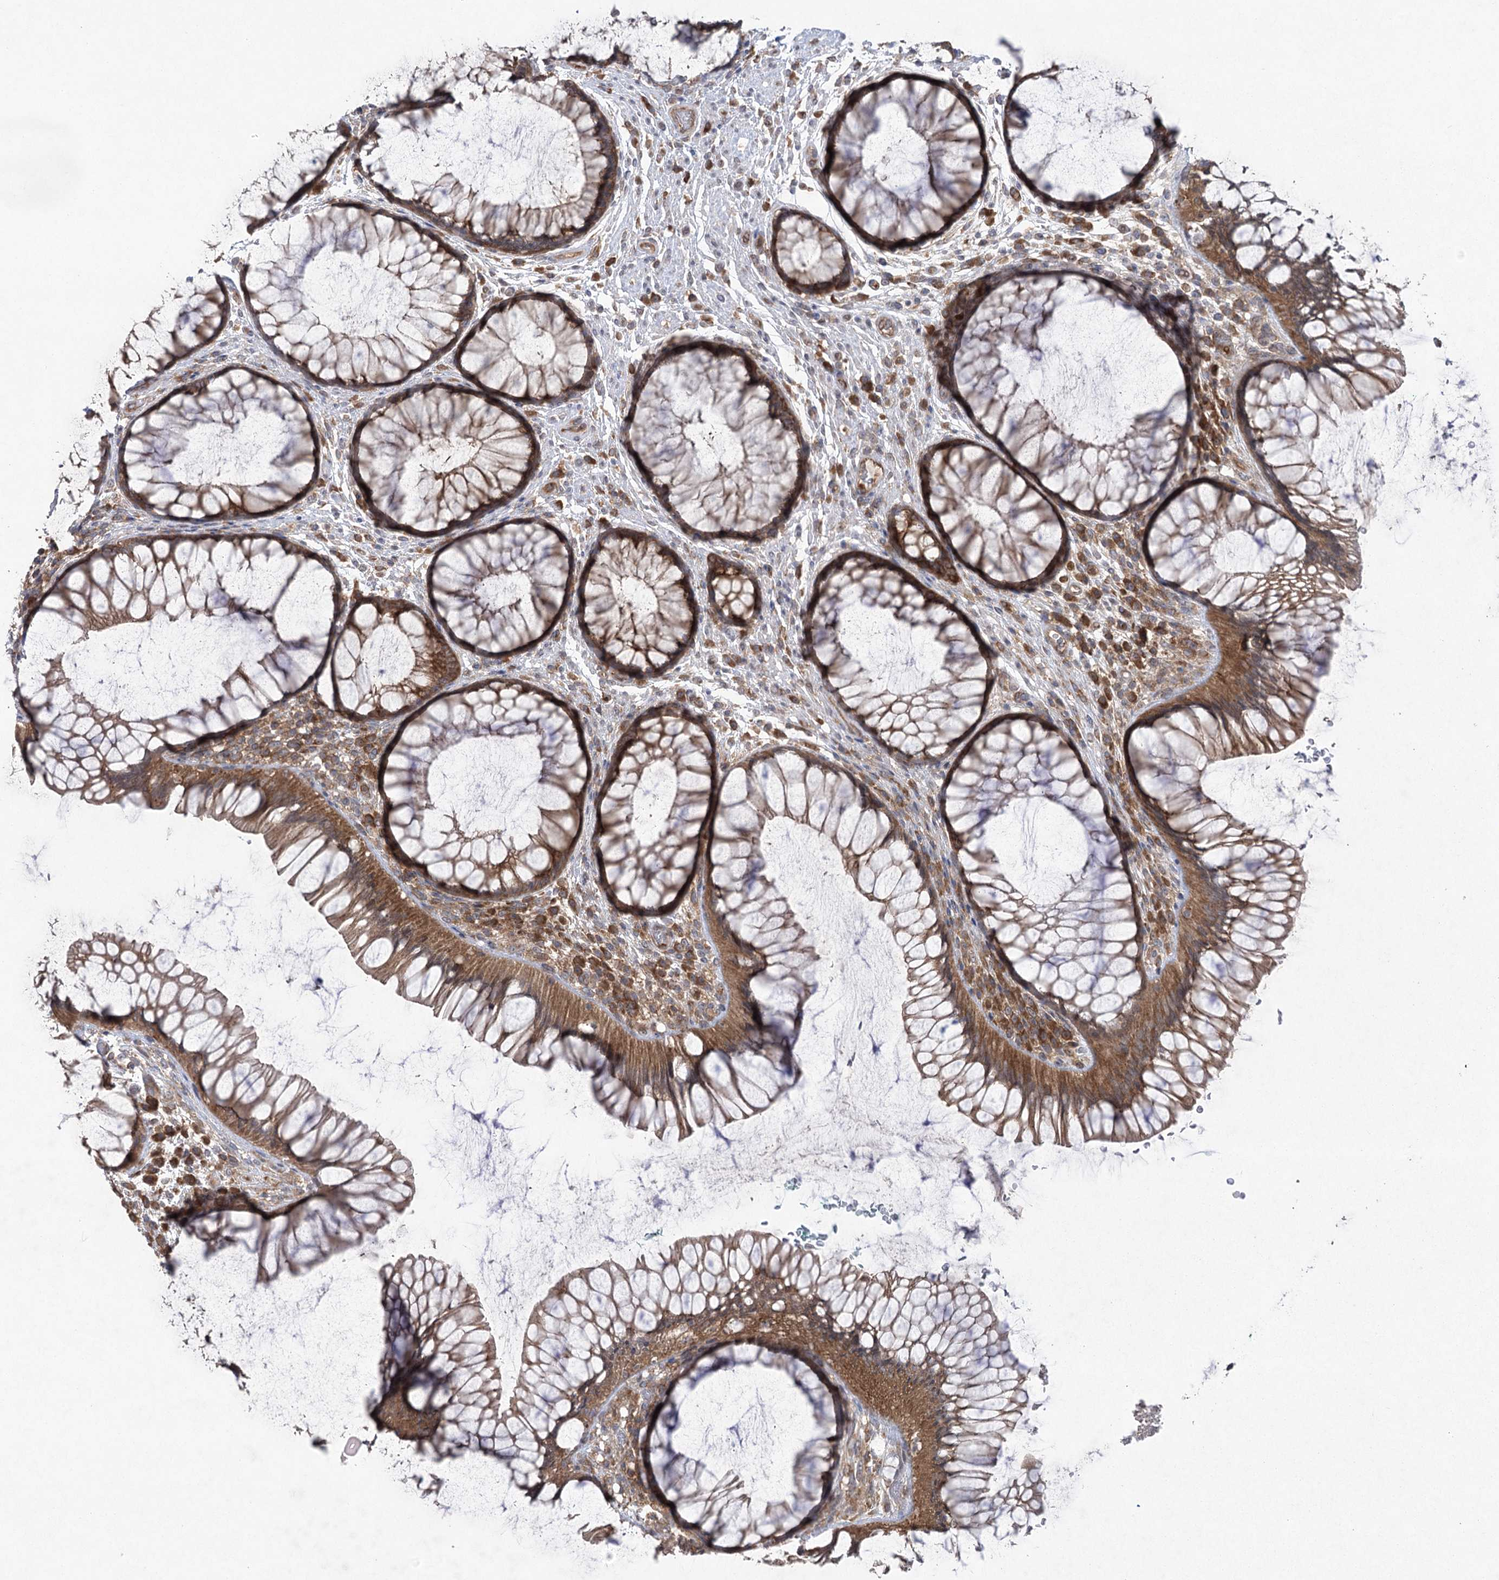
{"staining": {"intensity": "moderate", "quantity": ">75%", "location": "cytoplasmic/membranous"}, "tissue": "rectum", "cell_type": "Glandular cells", "image_type": "normal", "snomed": [{"axis": "morphology", "description": "Normal tissue, NOS"}, {"axis": "topography", "description": "Rectum"}], "caption": "Immunohistochemistry (IHC) of benign human rectum demonstrates medium levels of moderate cytoplasmic/membranous staining in approximately >75% of glandular cells. (brown staining indicates protein expression, while blue staining denotes nuclei).", "gene": "EIF3A", "patient": {"sex": "male", "age": 51}}